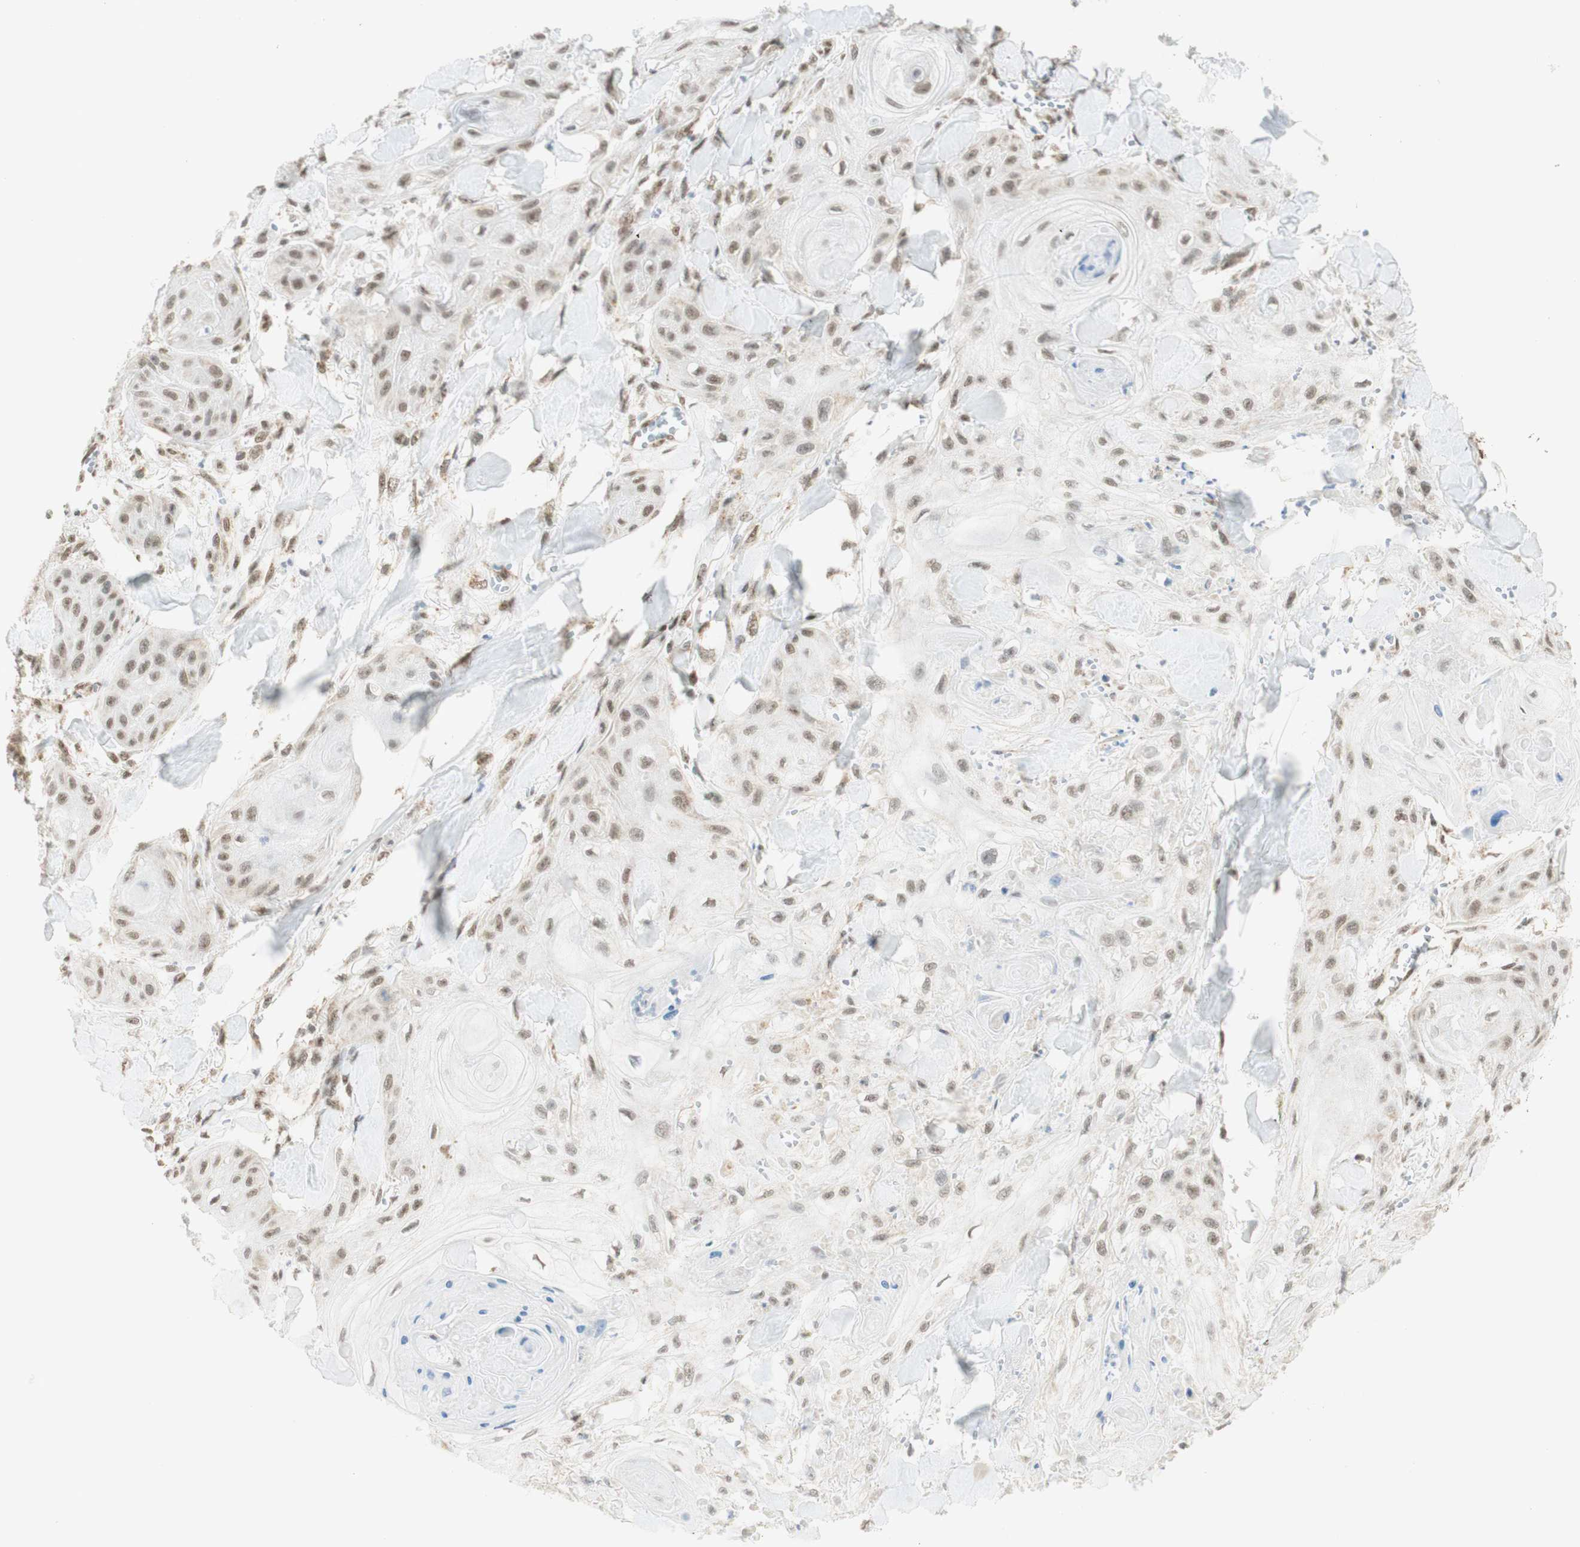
{"staining": {"intensity": "weak", "quantity": ">75%", "location": "nuclear"}, "tissue": "skin cancer", "cell_type": "Tumor cells", "image_type": "cancer", "snomed": [{"axis": "morphology", "description": "Squamous cell carcinoma, NOS"}, {"axis": "topography", "description": "Skin"}], "caption": "Immunohistochemistry (IHC) (DAB) staining of human skin cancer demonstrates weak nuclear protein positivity in approximately >75% of tumor cells. (DAB (3,3'-diaminobenzidine) IHC, brown staining for protein, blue staining for nuclei).", "gene": "ZNF782", "patient": {"sex": "male", "age": 74}}